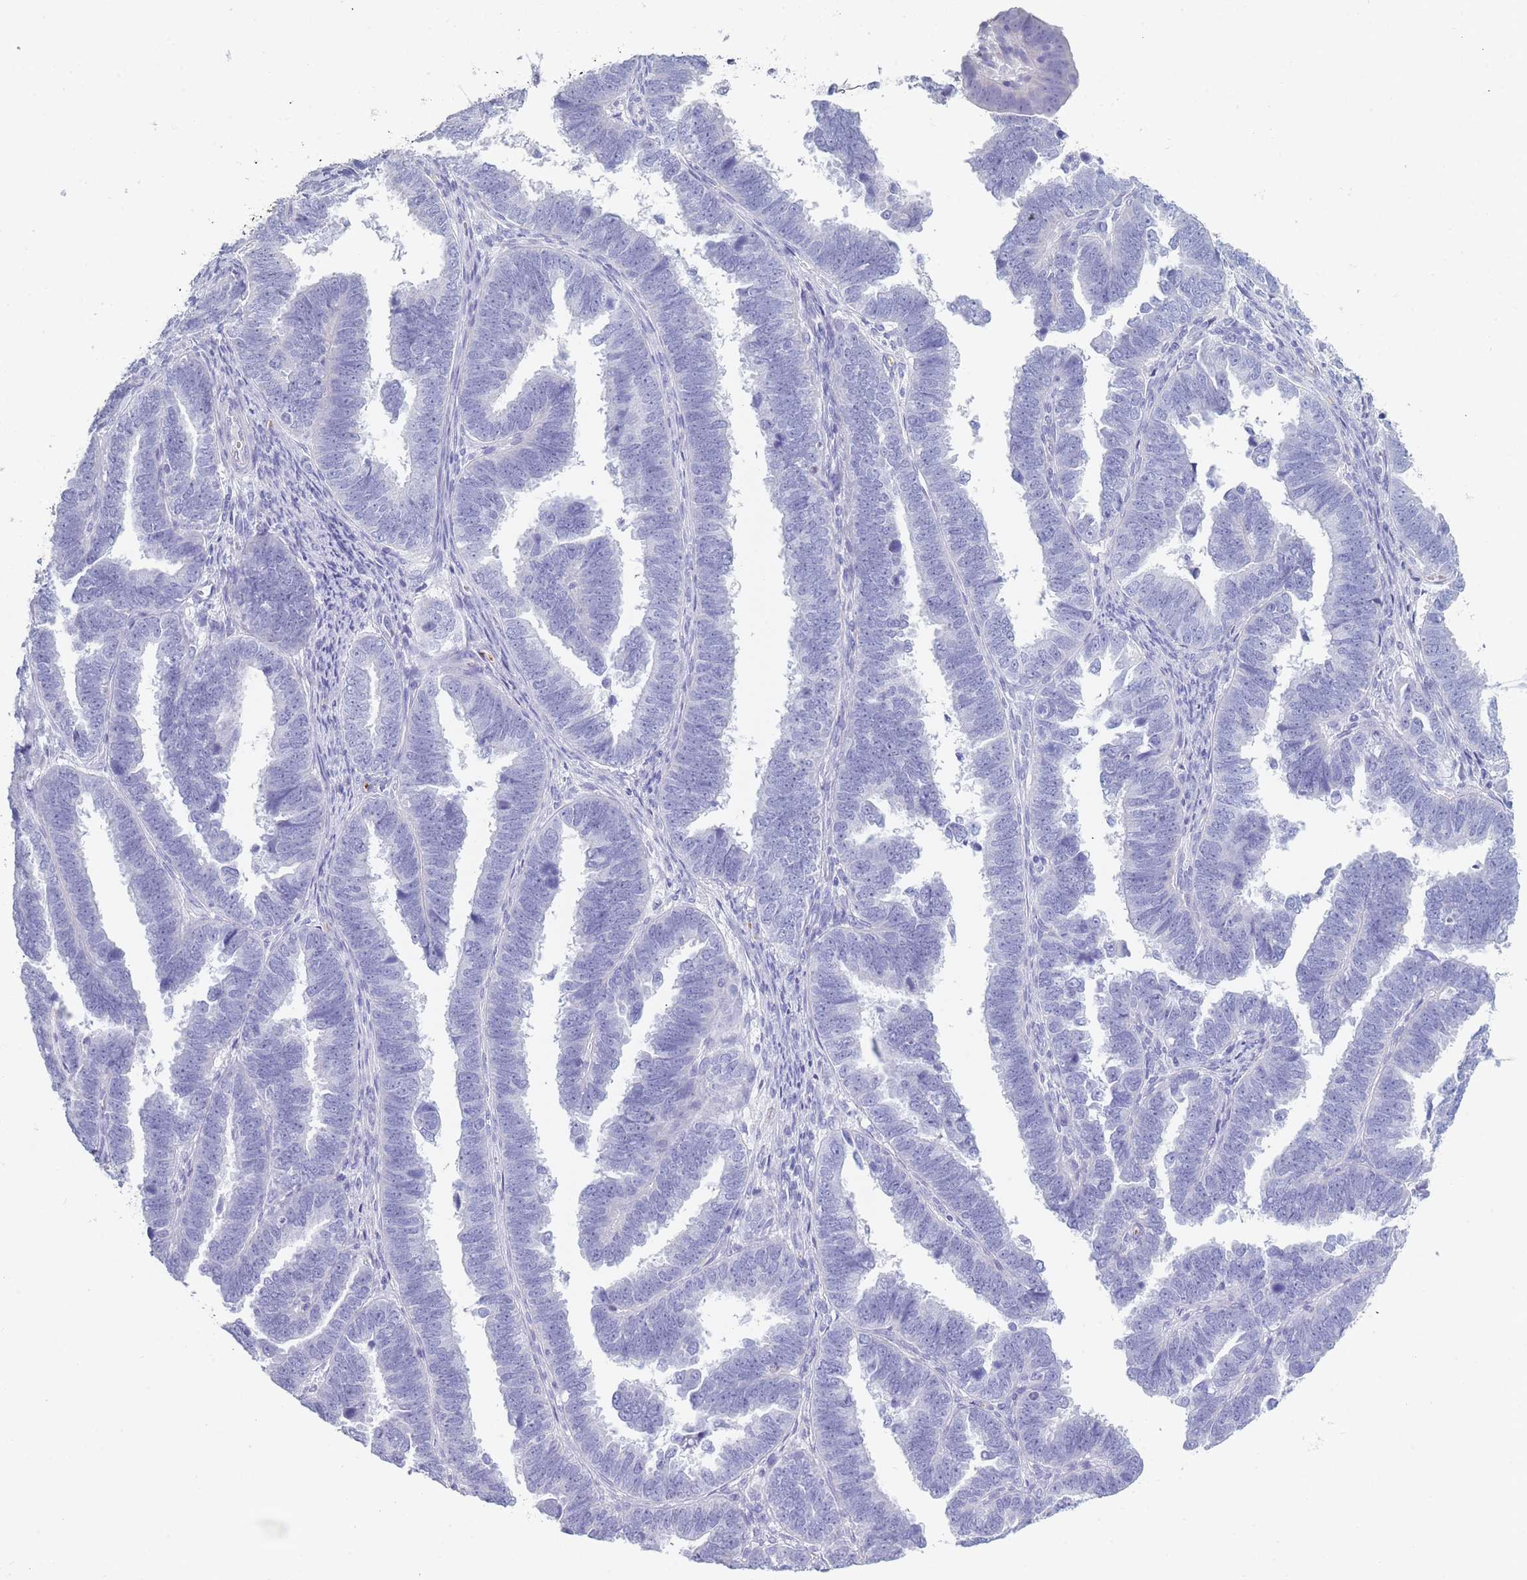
{"staining": {"intensity": "negative", "quantity": "none", "location": "none"}, "tissue": "endometrial cancer", "cell_type": "Tumor cells", "image_type": "cancer", "snomed": [{"axis": "morphology", "description": "Adenocarcinoma, NOS"}, {"axis": "topography", "description": "Endometrium"}], "caption": "IHC photomicrograph of neoplastic tissue: endometrial cancer stained with DAB (3,3'-diaminobenzidine) displays no significant protein expression in tumor cells.", "gene": "OR5D16", "patient": {"sex": "female", "age": 75}}